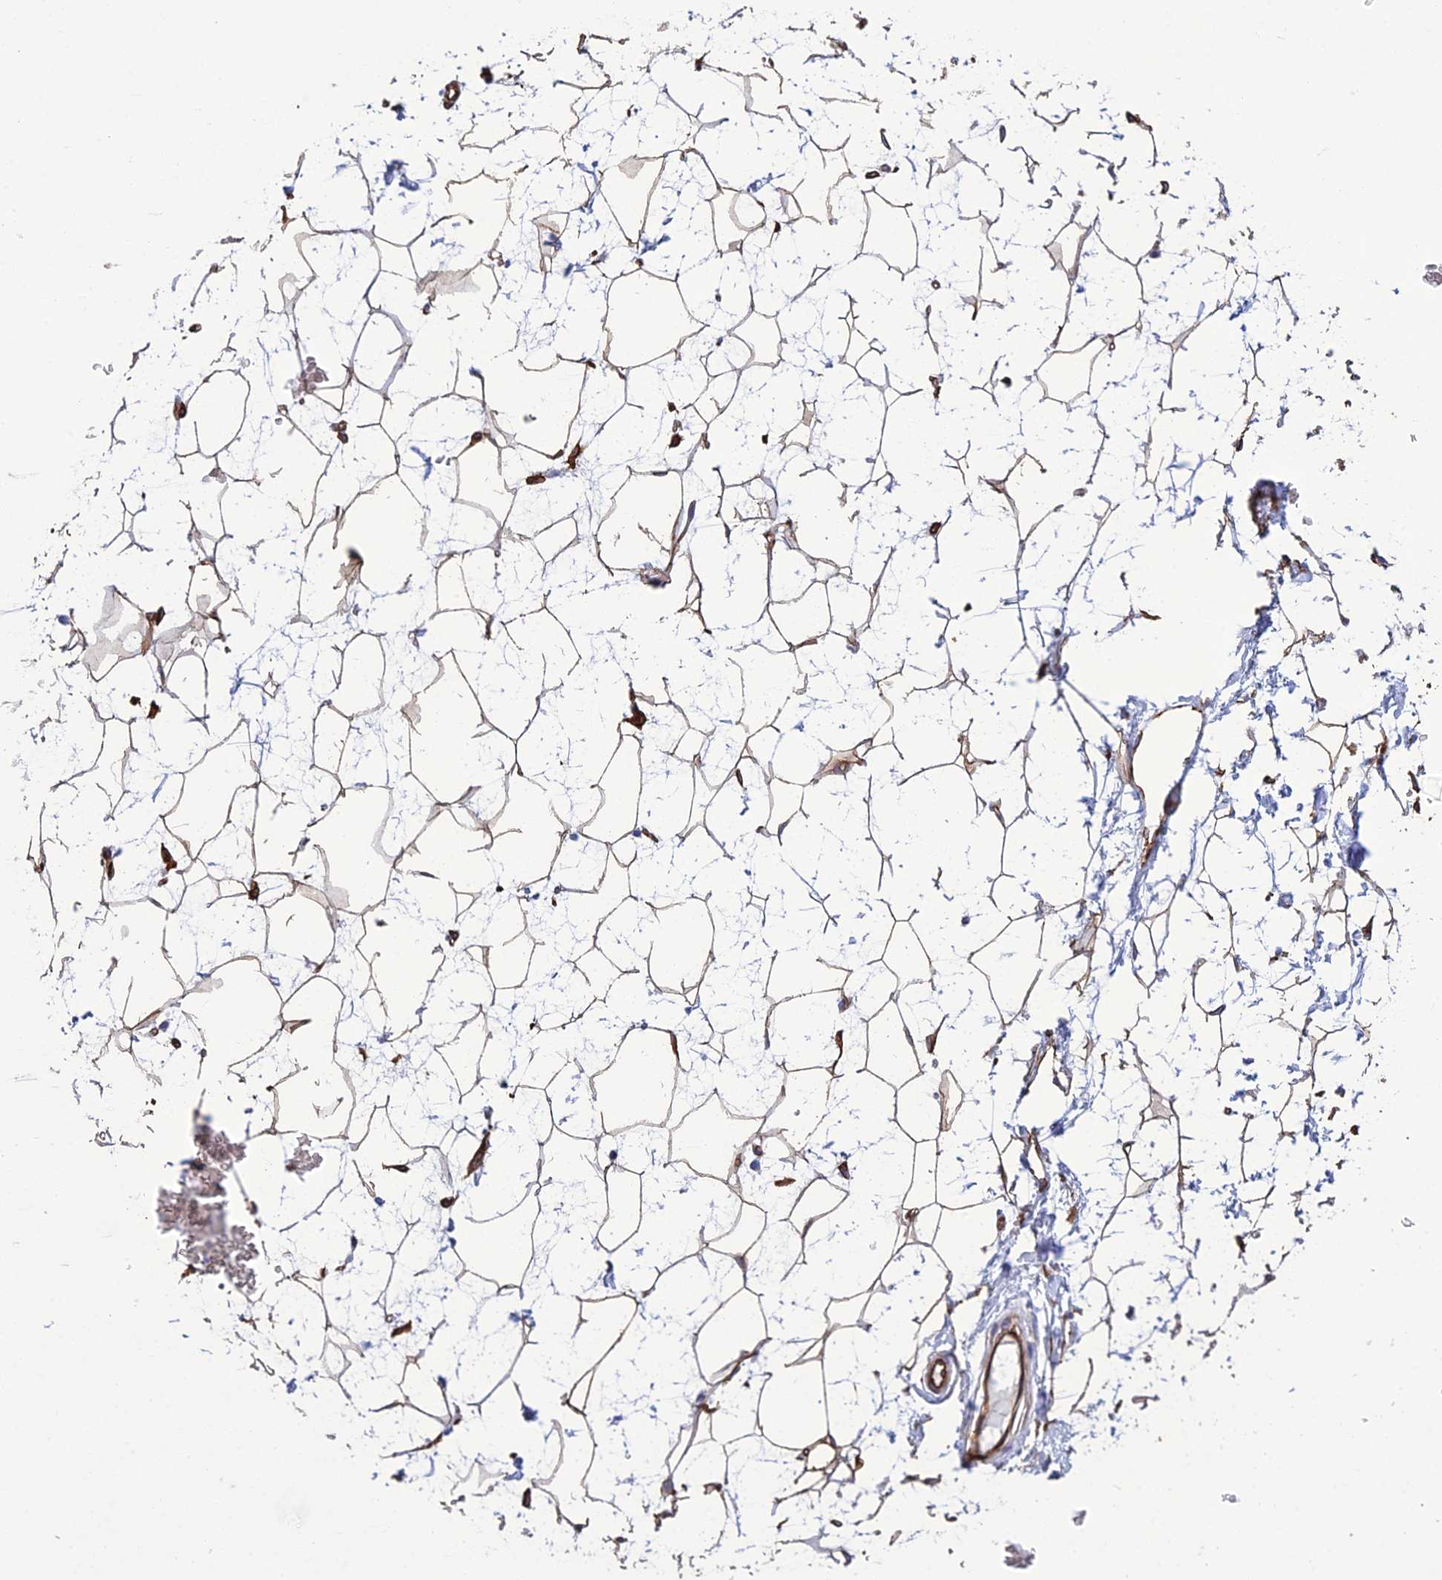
{"staining": {"intensity": "moderate", "quantity": ">75%", "location": "cytoplasmic/membranous"}, "tissue": "breast", "cell_type": "Adipocytes", "image_type": "normal", "snomed": [{"axis": "morphology", "description": "Normal tissue, NOS"}, {"axis": "morphology", "description": "Adenoma, NOS"}, {"axis": "topography", "description": "Breast"}], "caption": "Approximately >75% of adipocytes in benign human breast exhibit moderate cytoplasmic/membranous protein staining as visualized by brown immunohistochemical staining.", "gene": "FBXL20", "patient": {"sex": "female", "age": 23}}